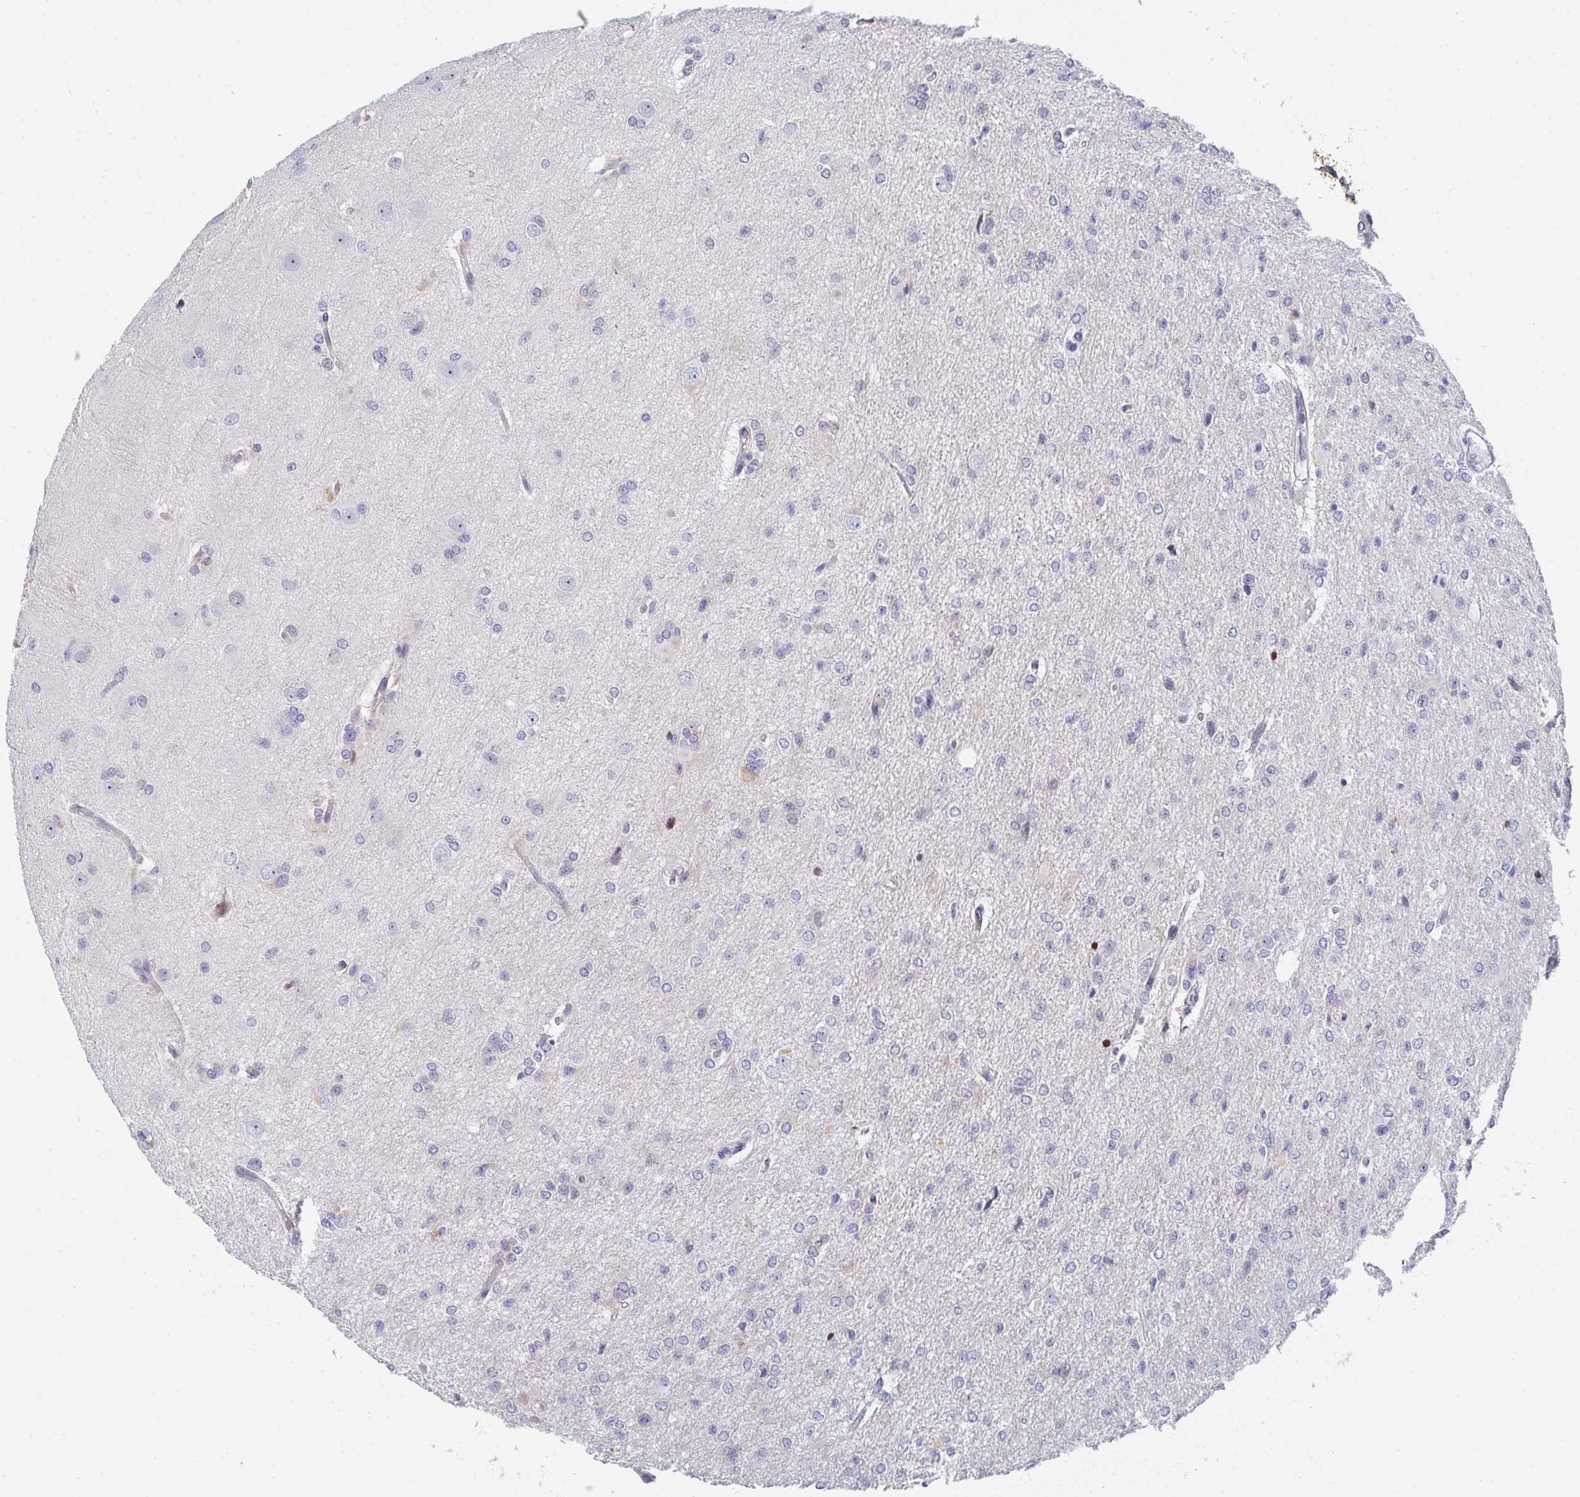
{"staining": {"intensity": "negative", "quantity": "none", "location": "none"}, "tissue": "glioma", "cell_type": "Tumor cells", "image_type": "cancer", "snomed": [{"axis": "morphology", "description": "Glioma, malignant, Low grade"}, {"axis": "topography", "description": "Brain"}], "caption": "Immunohistochemical staining of low-grade glioma (malignant) shows no significant expression in tumor cells. (Stains: DAB immunohistochemistry with hematoxylin counter stain, Microscopy: brightfield microscopy at high magnification).", "gene": "KLHL33", "patient": {"sex": "male", "age": 26}}